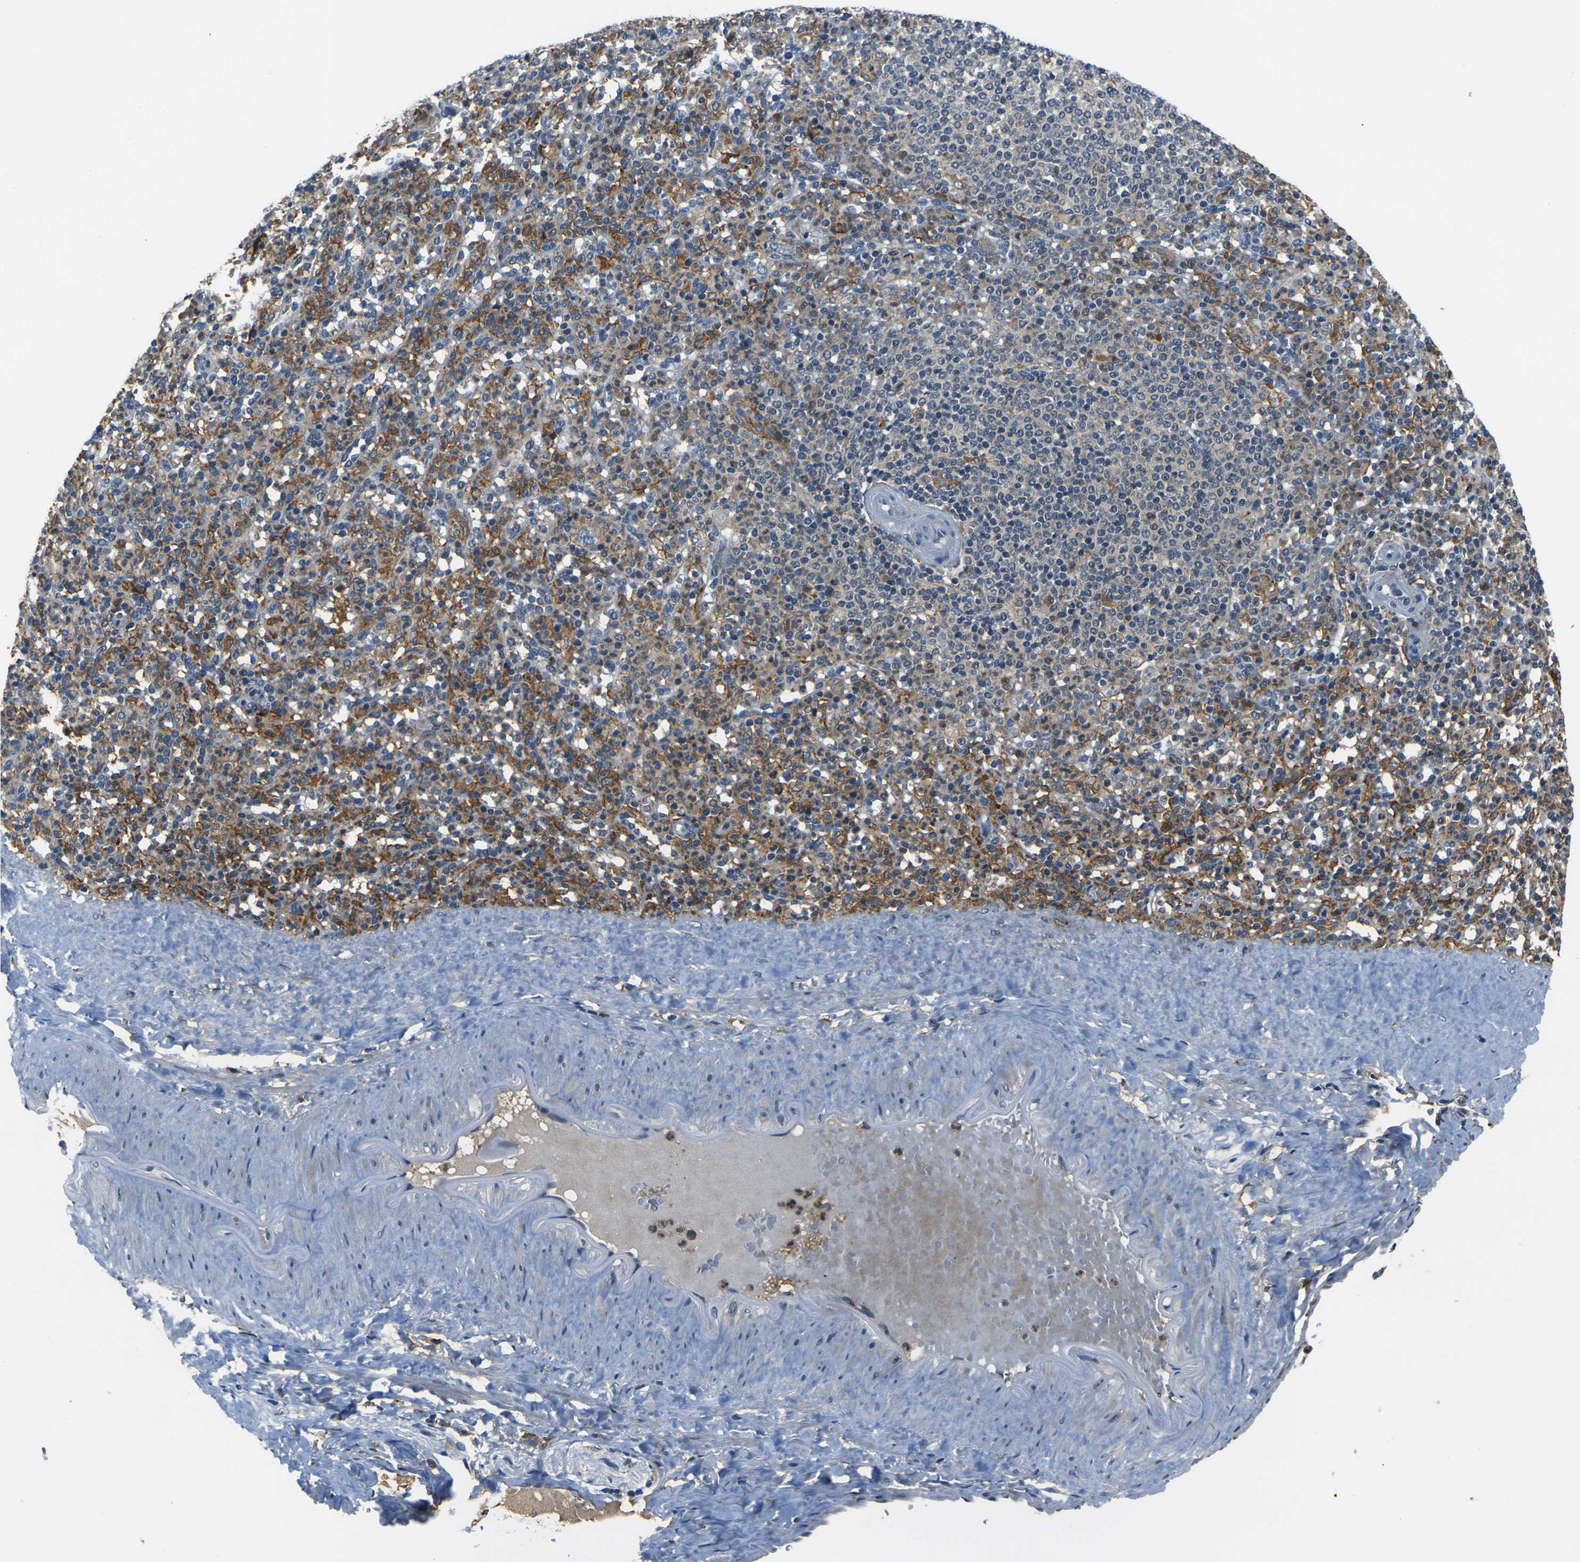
{"staining": {"intensity": "moderate", "quantity": "25%-75%", "location": "cytoplasmic/membranous"}, "tissue": "spleen", "cell_type": "Cells in red pulp", "image_type": "normal", "snomed": [{"axis": "morphology", "description": "Normal tissue, NOS"}, {"axis": "topography", "description": "Spleen"}], "caption": "Protein expression analysis of unremarkable human spleen reveals moderate cytoplasmic/membranous staining in about 25%-75% of cells in red pulp.", "gene": "PIGL", "patient": {"sex": "male", "age": 36}}